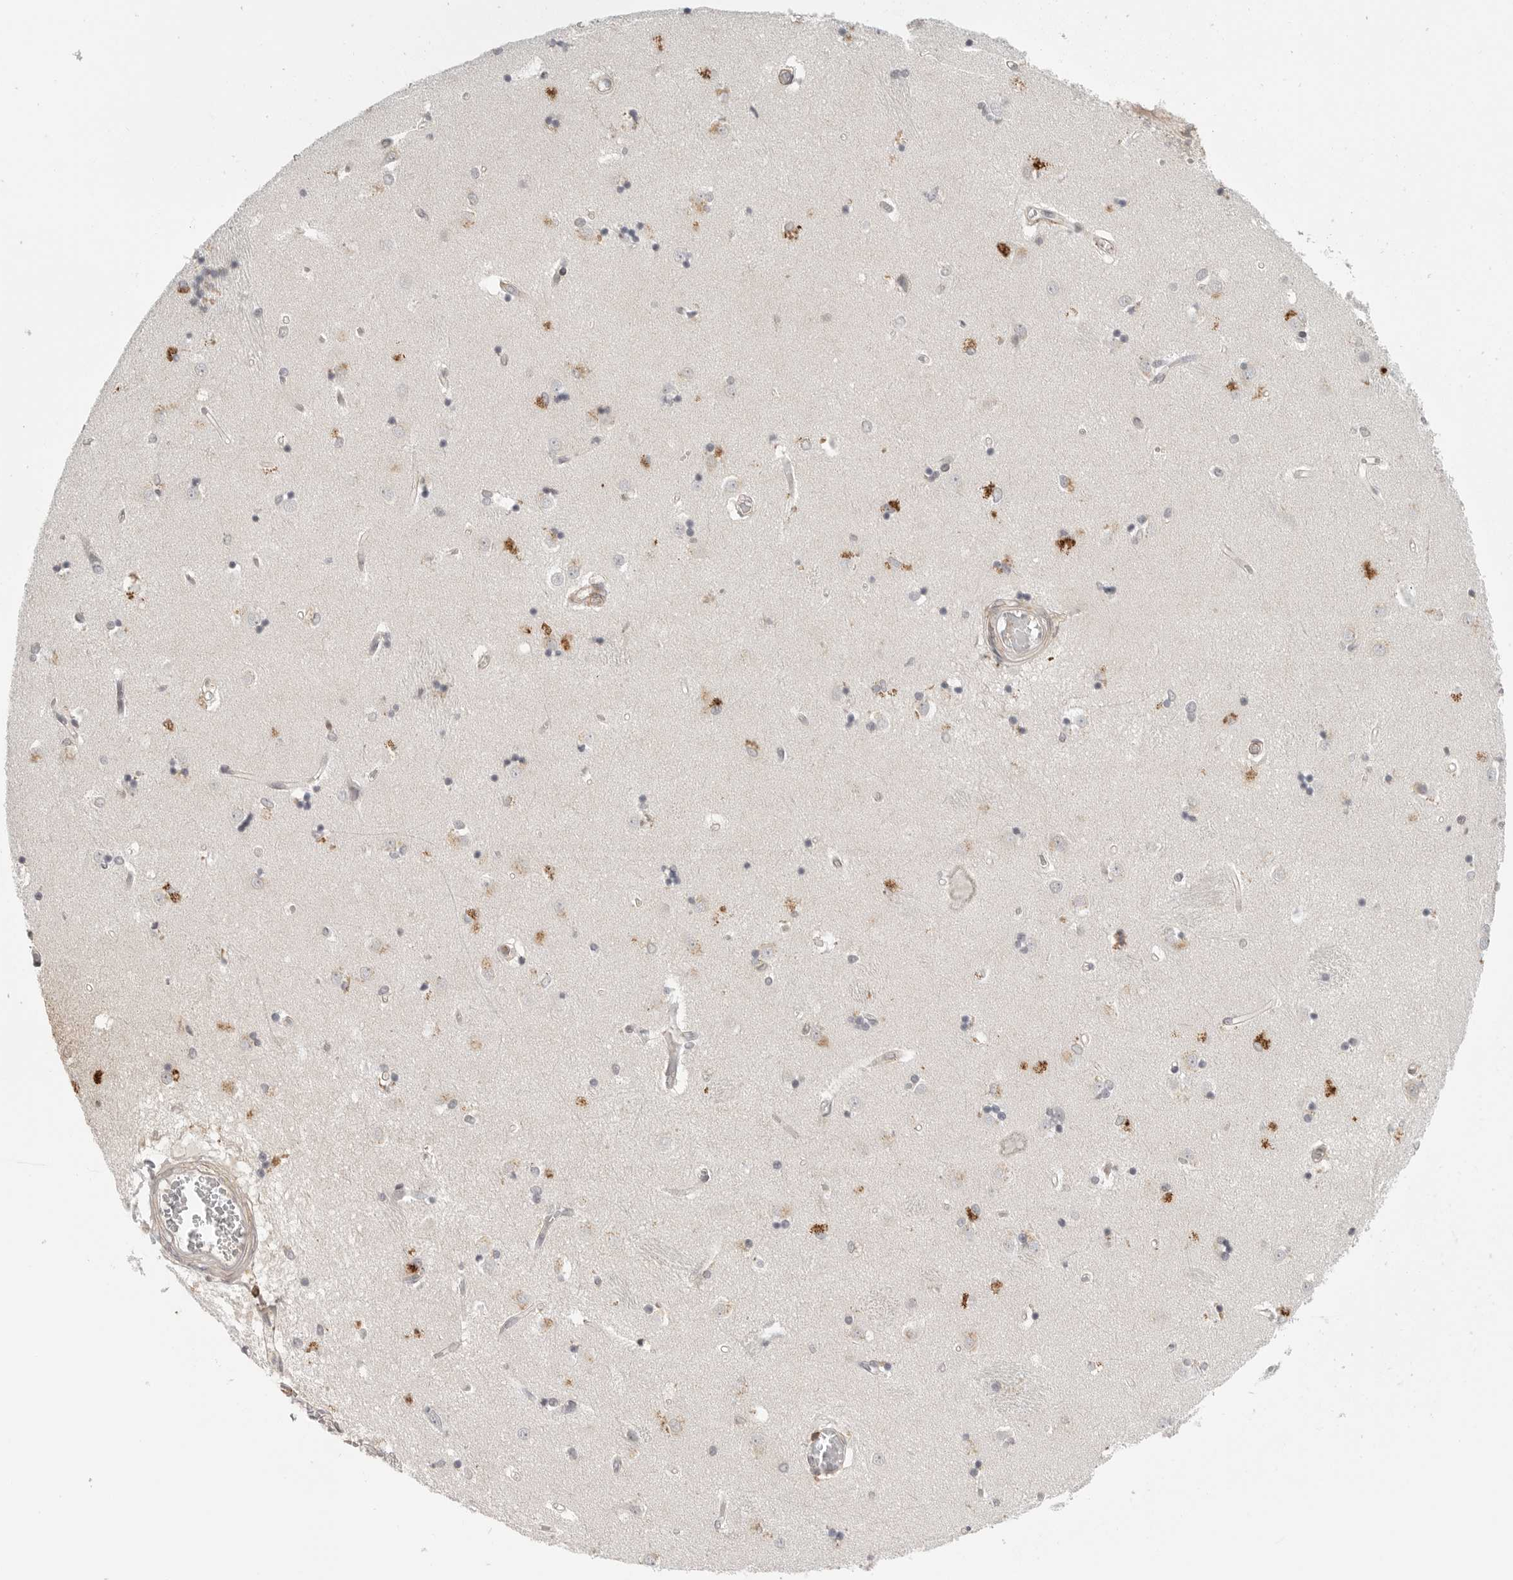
{"staining": {"intensity": "negative", "quantity": "none", "location": "none"}, "tissue": "caudate", "cell_type": "Glial cells", "image_type": "normal", "snomed": [{"axis": "morphology", "description": "Normal tissue, NOS"}, {"axis": "topography", "description": "Lateral ventricle wall"}], "caption": "This image is of normal caudate stained with IHC to label a protein in brown with the nuclei are counter-stained blue. There is no expression in glial cells.", "gene": "SH3KBP1", "patient": {"sex": "male", "age": 45}}